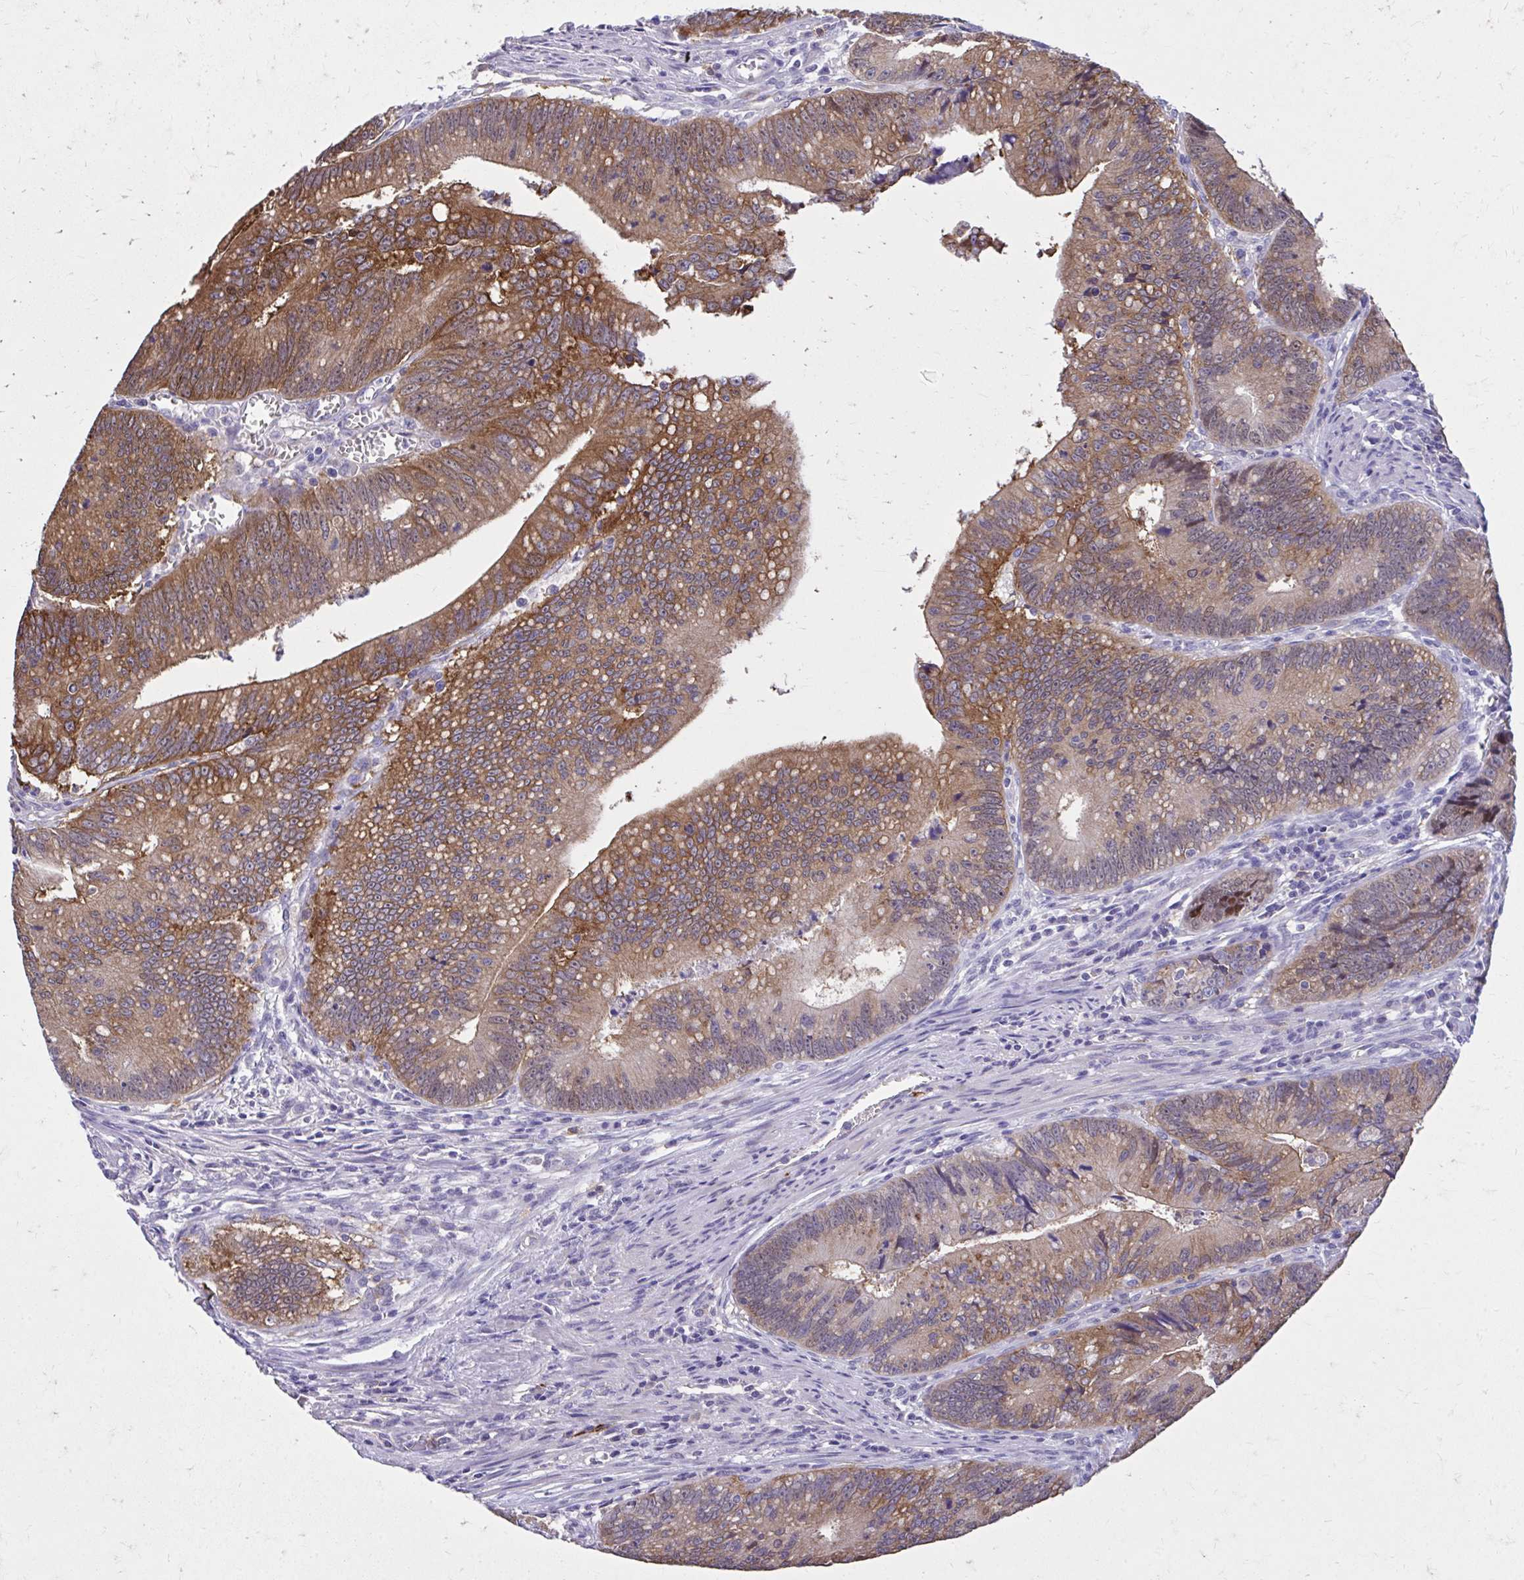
{"staining": {"intensity": "moderate", "quantity": ">75%", "location": "cytoplasmic/membranous"}, "tissue": "colorectal cancer", "cell_type": "Tumor cells", "image_type": "cancer", "snomed": [{"axis": "morphology", "description": "Adenocarcinoma, NOS"}, {"axis": "topography", "description": "Rectum"}], "caption": "Immunohistochemistry (IHC) of human colorectal cancer displays medium levels of moderate cytoplasmic/membranous expression in approximately >75% of tumor cells. (Stains: DAB (3,3'-diaminobenzidine) in brown, nuclei in blue, Microscopy: brightfield microscopy at high magnification).", "gene": "EPB41L1", "patient": {"sex": "female", "age": 81}}